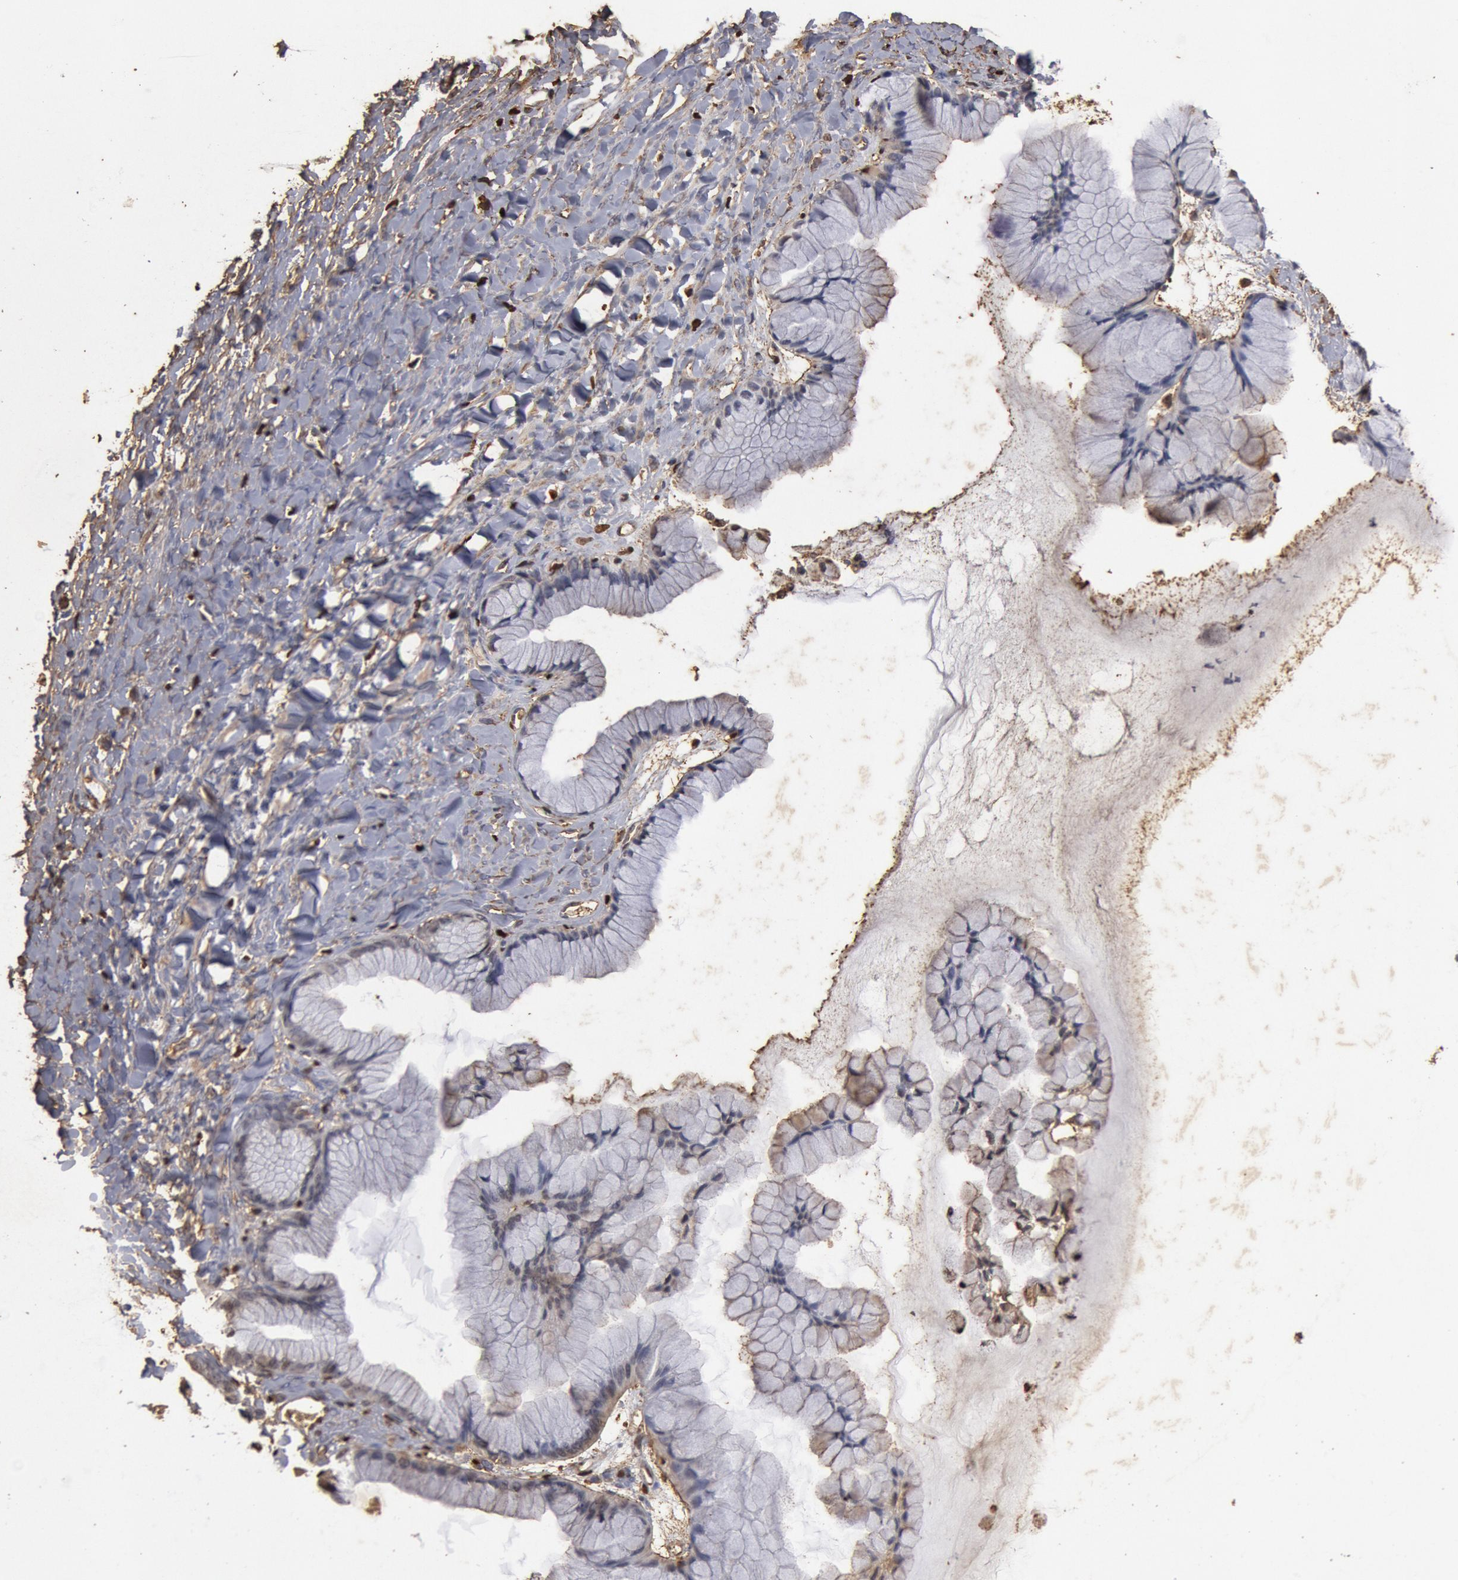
{"staining": {"intensity": "negative", "quantity": "none", "location": "none"}, "tissue": "ovarian cancer", "cell_type": "Tumor cells", "image_type": "cancer", "snomed": [{"axis": "morphology", "description": "Cystadenocarcinoma, mucinous, NOS"}, {"axis": "topography", "description": "Ovary"}], "caption": "Immunohistochemistry micrograph of ovarian cancer (mucinous cystadenocarcinoma) stained for a protein (brown), which reveals no expression in tumor cells.", "gene": "FOXA2", "patient": {"sex": "female", "age": 41}}